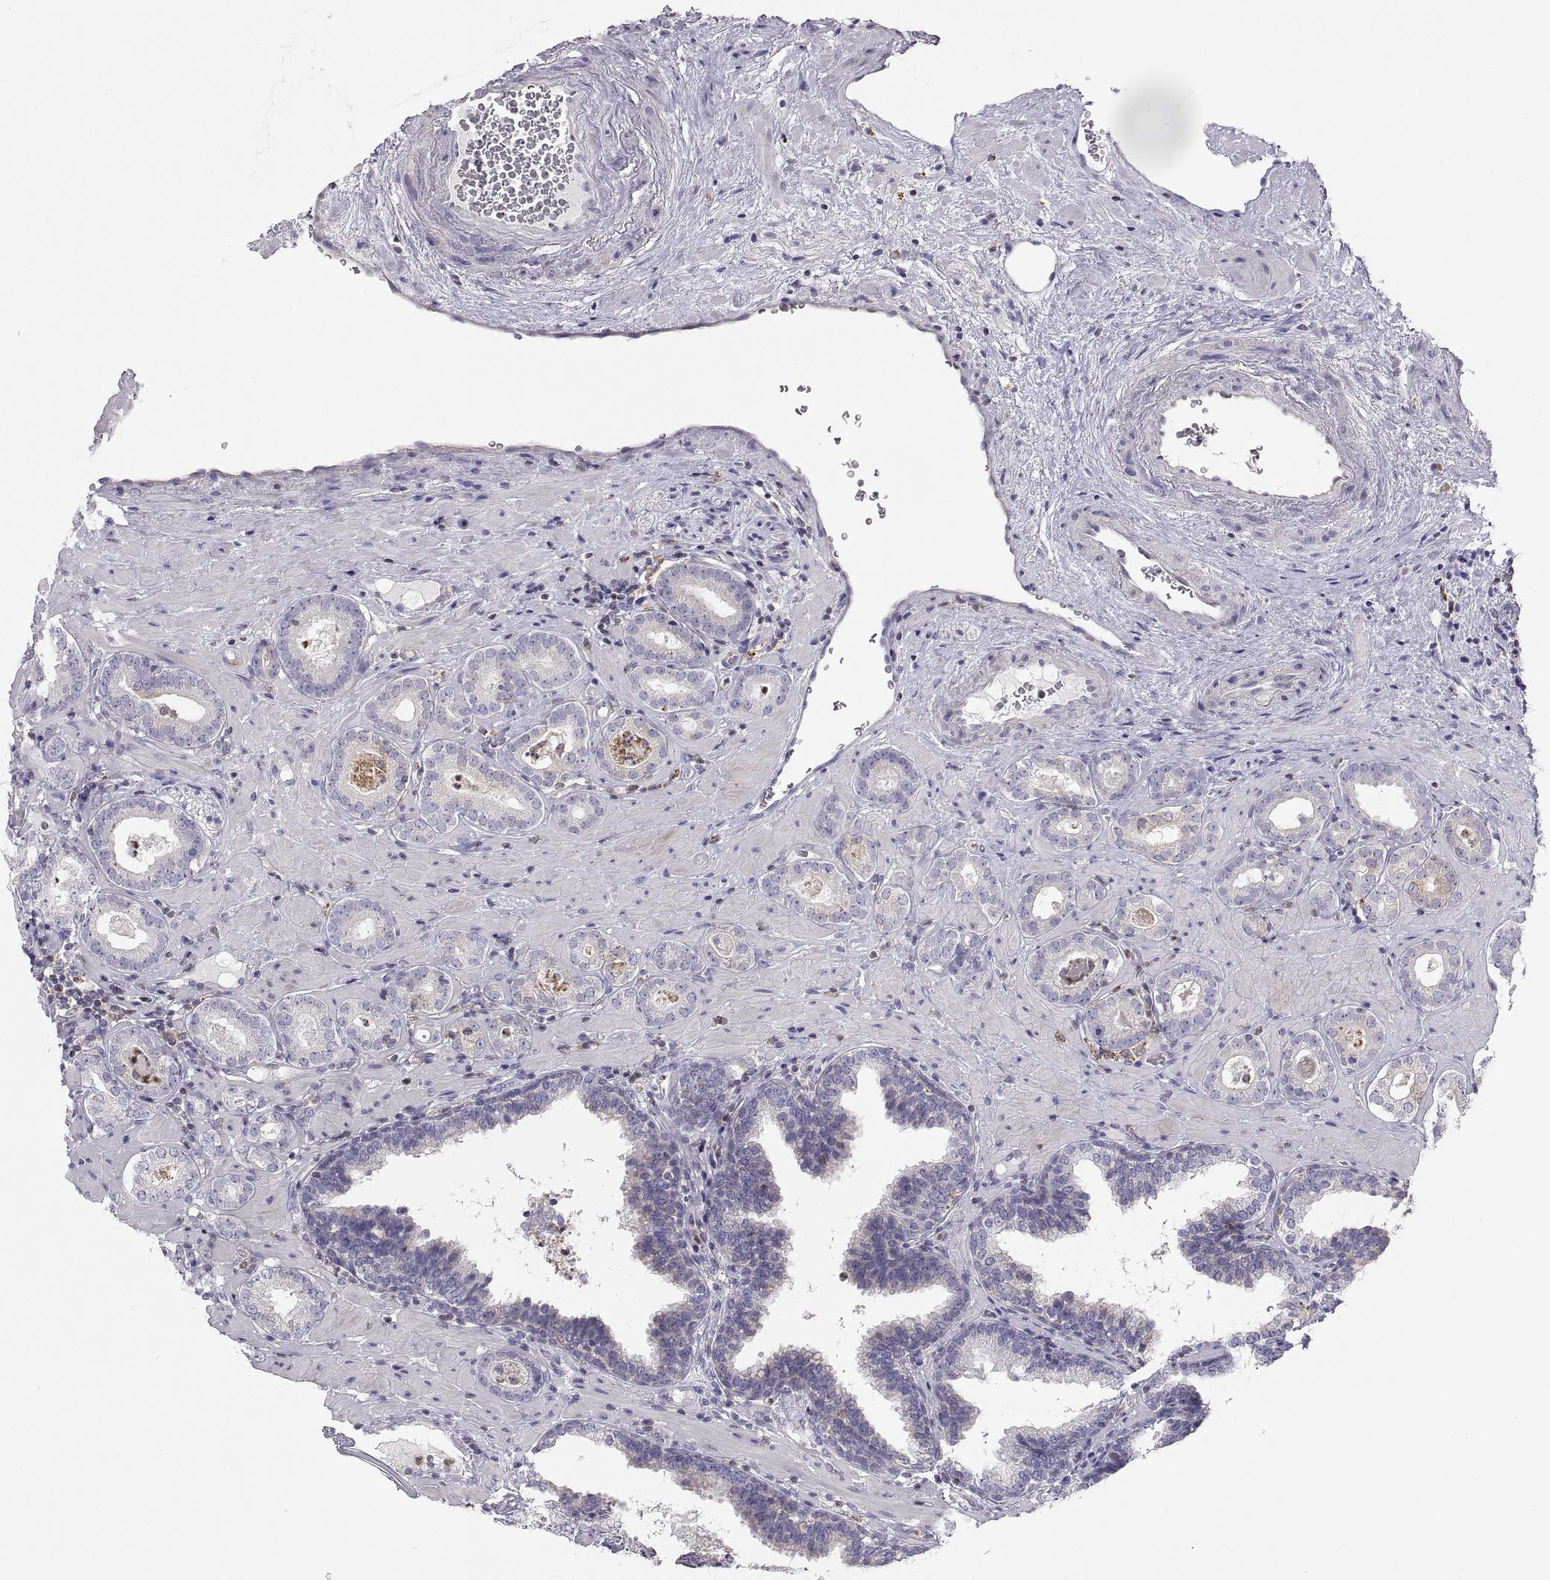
{"staining": {"intensity": "weak", "quantity": "<25%", "location": "cytoplasmic/membranous"}, "tissue": "prostate cancer", "cell_type": "Tumor cells", "image_type": "cancer", "snomed": [{"axis": "morphology", "description": "Adenocarcinoma, Low grade"}, {"axis": "topography", "description": "Prostate"}], "caption": "Immunohistochemistry of human prostate cancer (adenocarcinoma (low-grade)) displays no expression in tumor cells.", "gene": "ERO1A", "patient": {"sex": "male", "age": 60}}